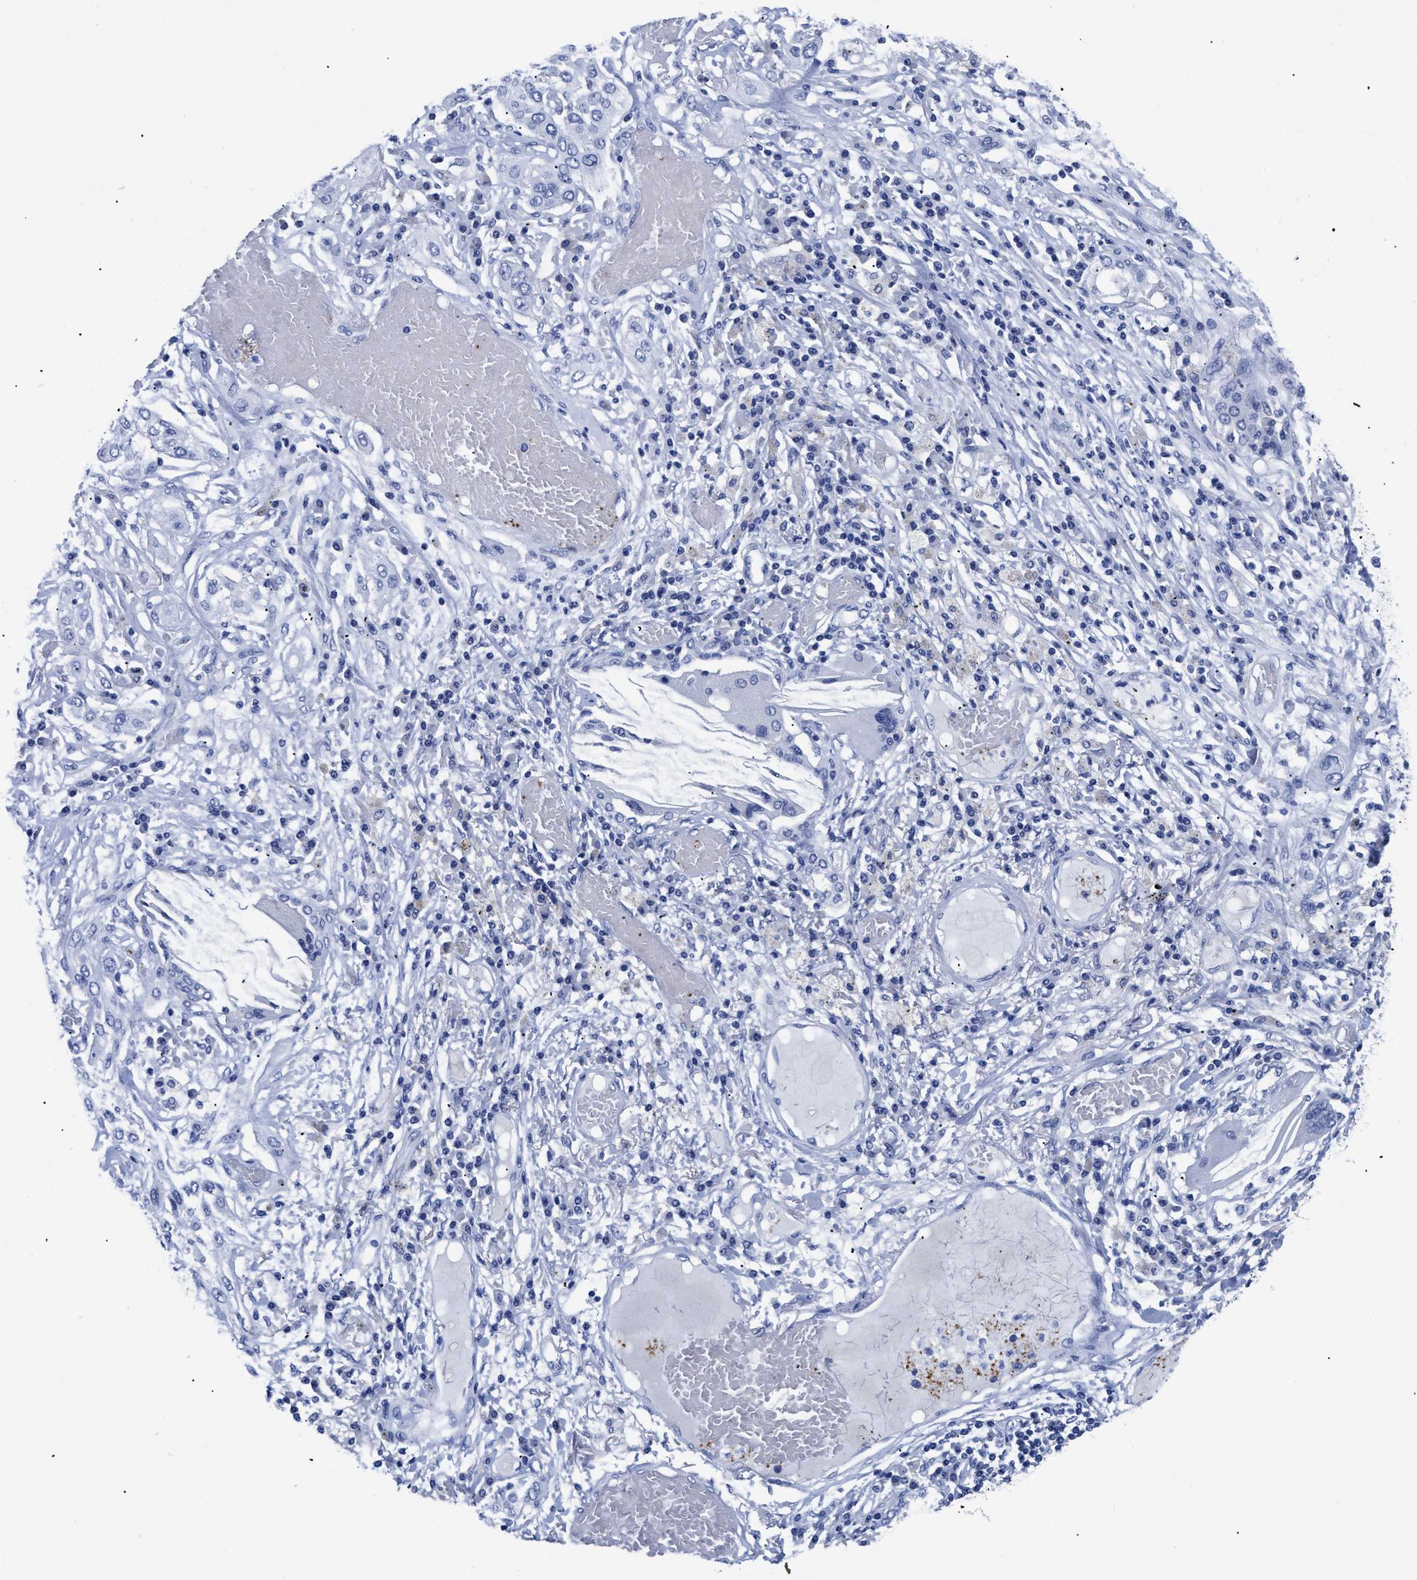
{"staining": {"intensity": "negative", "quantity": "none", "location": "none"}, "tissue": "lung cancer", "cell_type": "Tumor cells", "image_type": "cancer", "snomed": [{"axis": "morphology", "description": "Squamous cell carcinoma, NOS"}, {"axis": "topography", "description": "Lung"}], "caption": "Tumor cells show no significant protein positivity in squamous cell carcinoma (lung). The staining is performed using DAB brown chromogen with nuclei counter-stained in using hematoxylin.", "gene": "TREML1", "patient": {"sex": "male", "age": 71}}